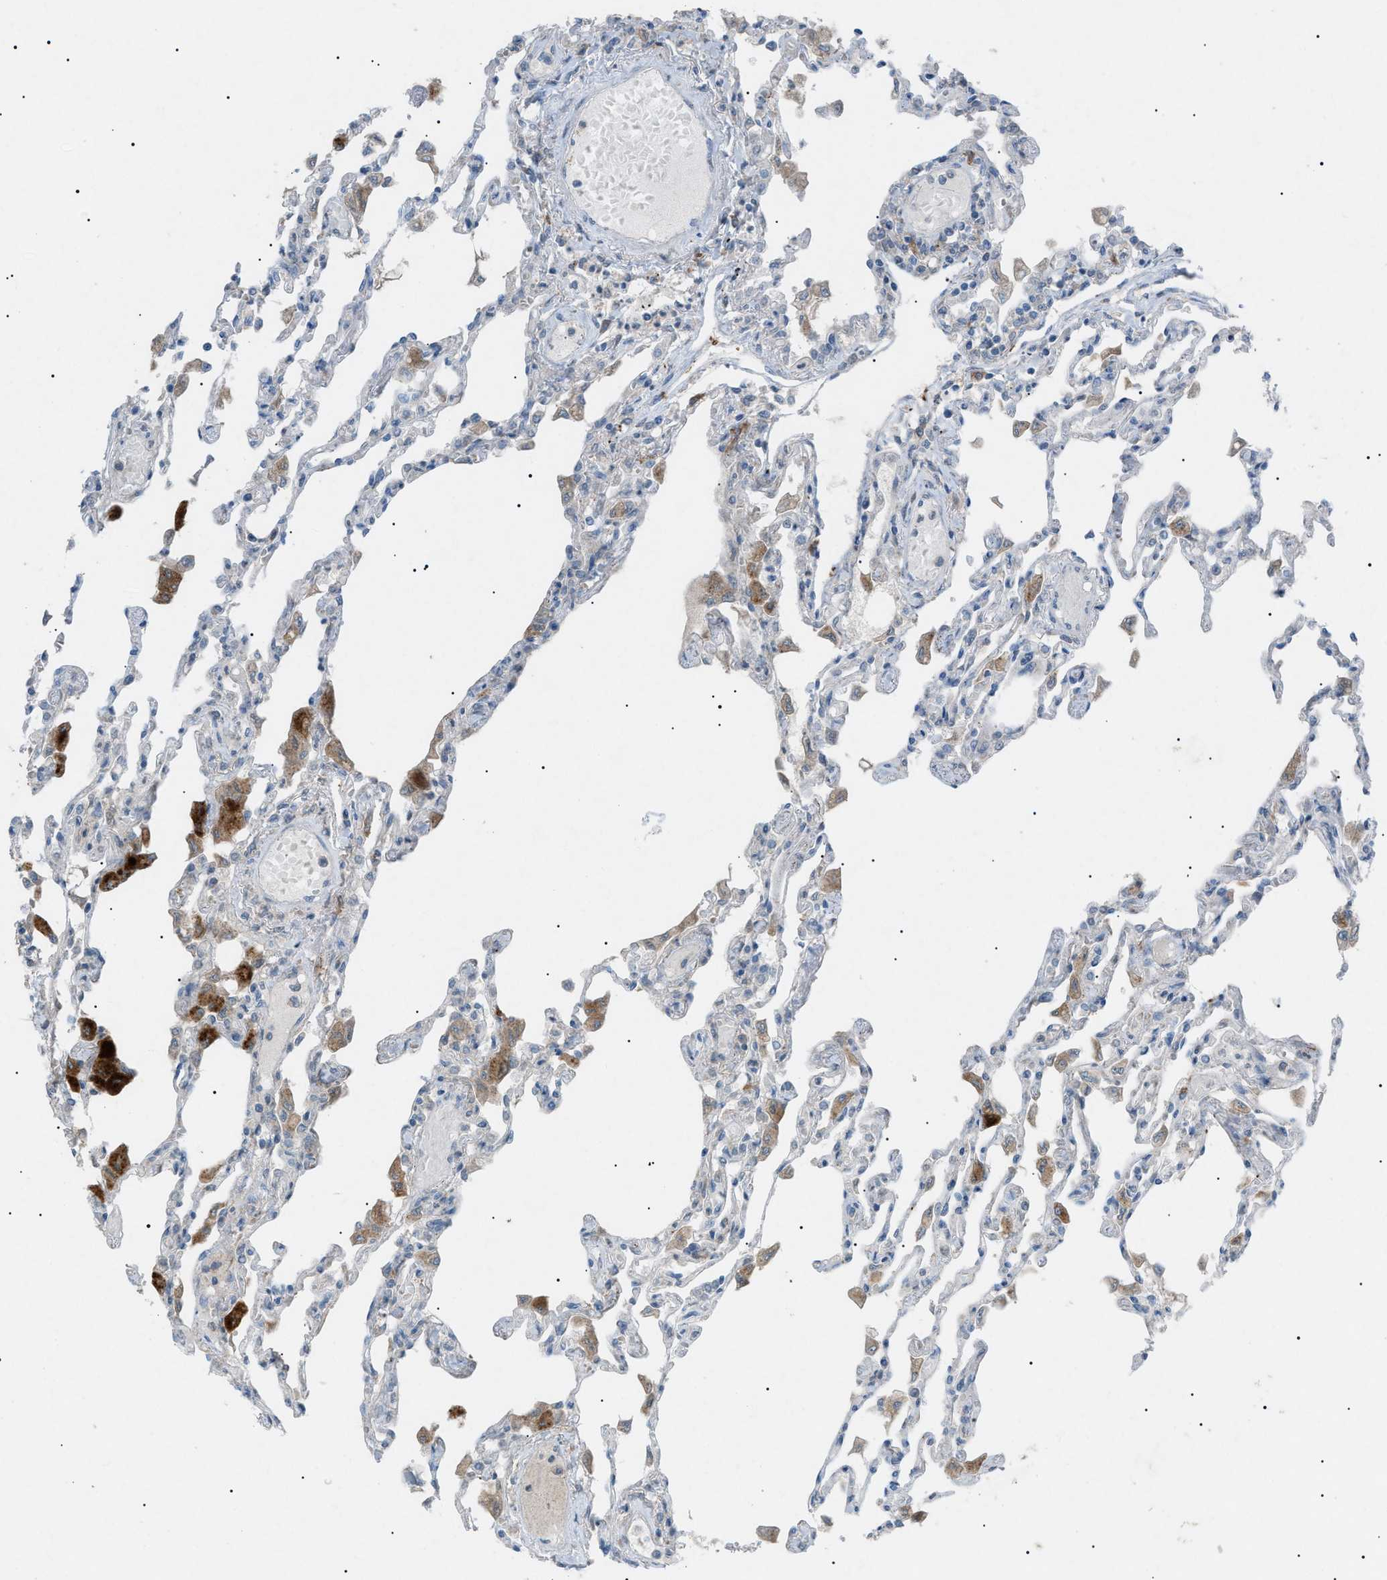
{"staining": {"intensity": "weak", "quantity": "<25%", "location": "cytoplasmic/membranous"}, "tissue": "lung", "cell_type": "Alveolar cells", "image_type": "normal", "snomed": [{"axis": "morphology", "description": "Normal tissue, NOS"}, {"axis": "topography", "description": "Bronchus"}, {"axis": "topography", "description": "Lung"}], "caption": "This is an immunohistochemistry (IHC) histopathology image of benign lung. There is no staining in alveolar cells.", "gene": "BTK", "patient": {"sex": "female", "age": 49}}